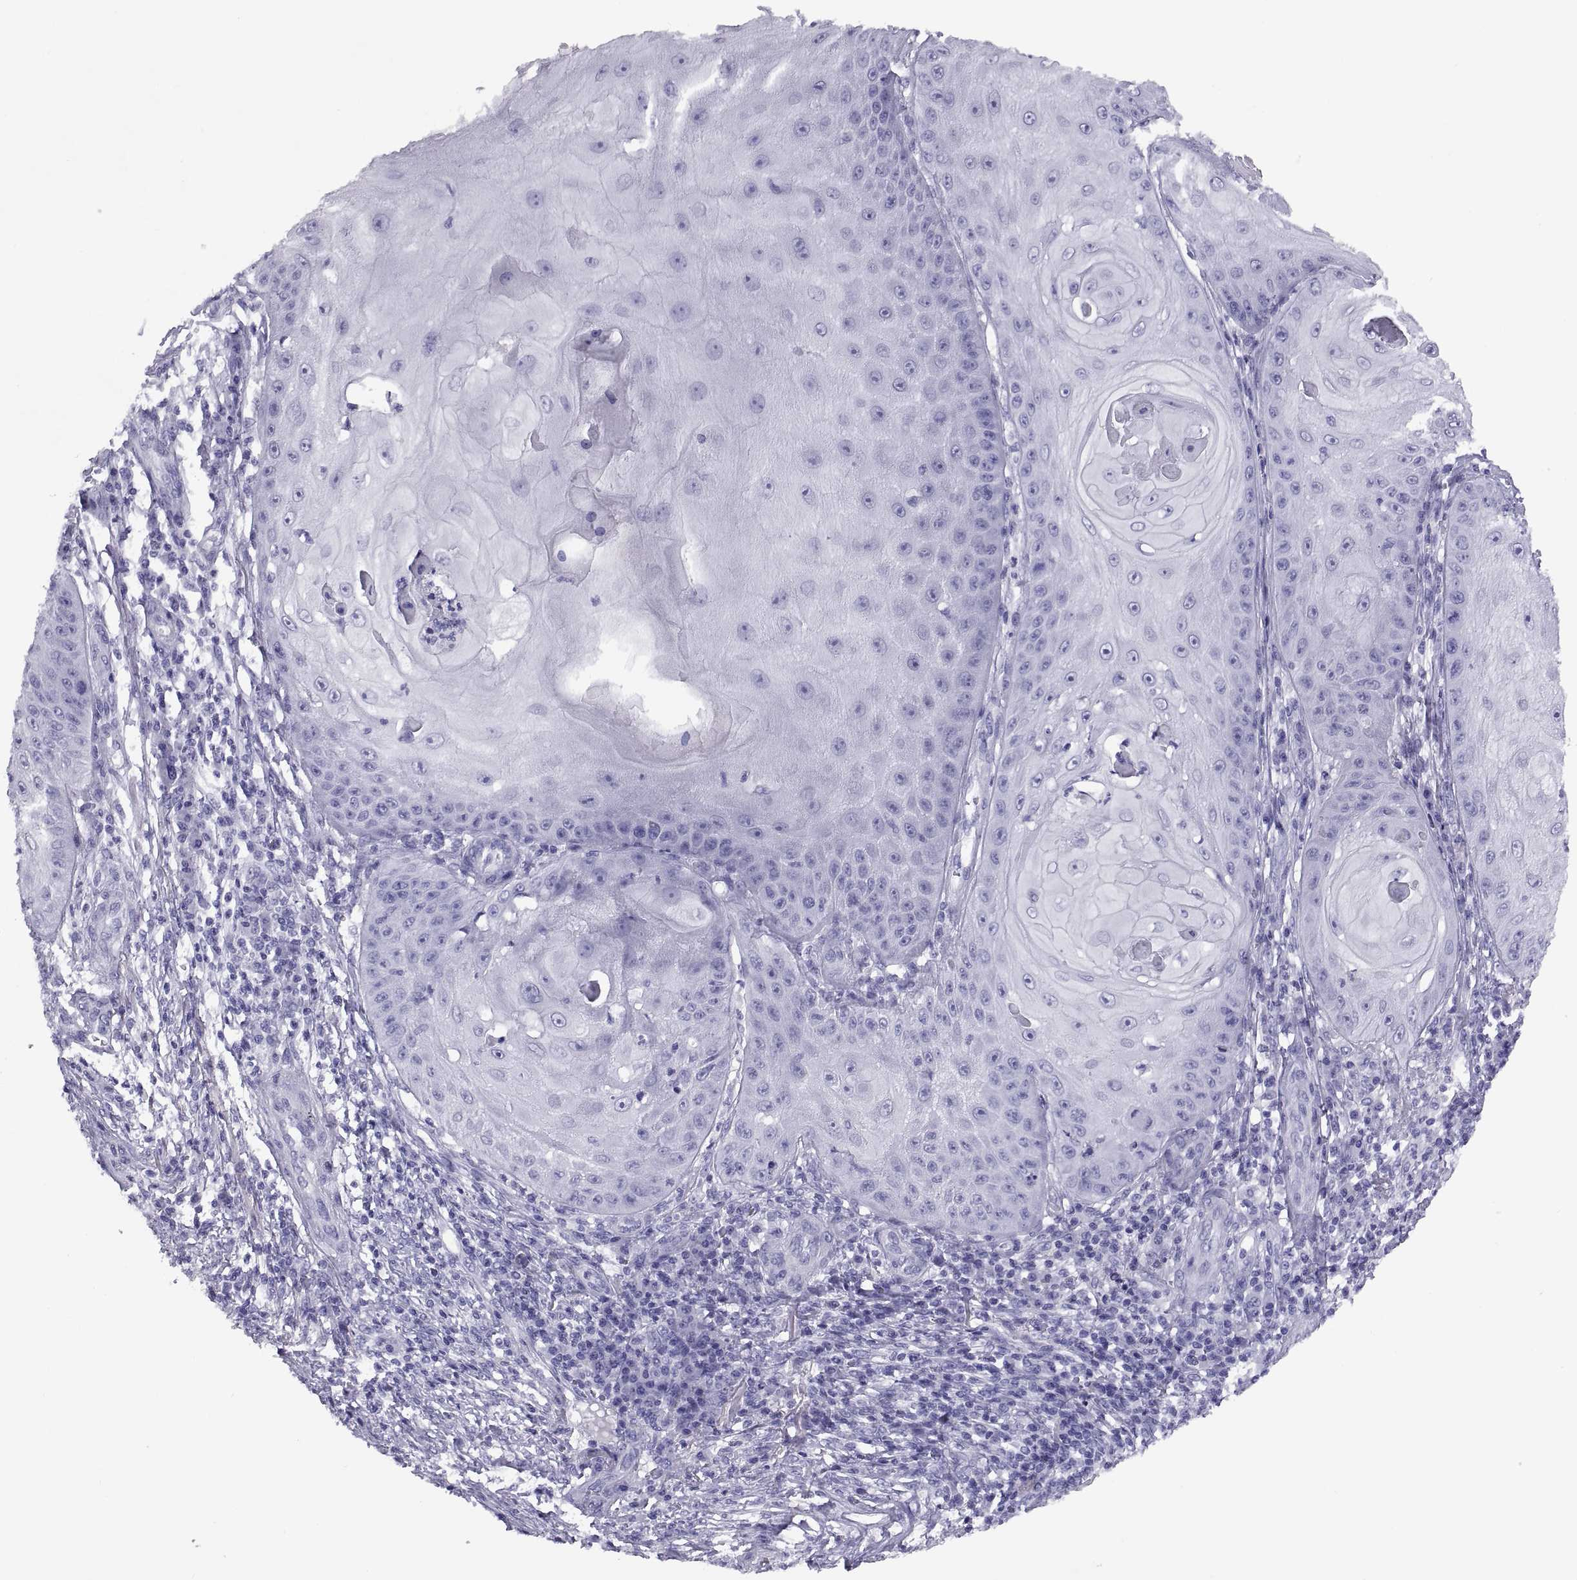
{"staining": {"intensity": "negative", "quantity": "none", "location": "none"}, "tissue": "skin cancer", "cell_type": "Tumor cells", "image_type": "cancer", "snomed": [{"axis": "morphology", "description": "Squamous cell carcinoma, NOS"}, {"axis": "topography", "description": "Skin"}], "caption": "Photomicrograph shows no significant protein staining in tumor cells of skin cancer (squamous cell carcinoma).", "gene": "RGS20", "patient": {"sex": "male", "age": 70}}